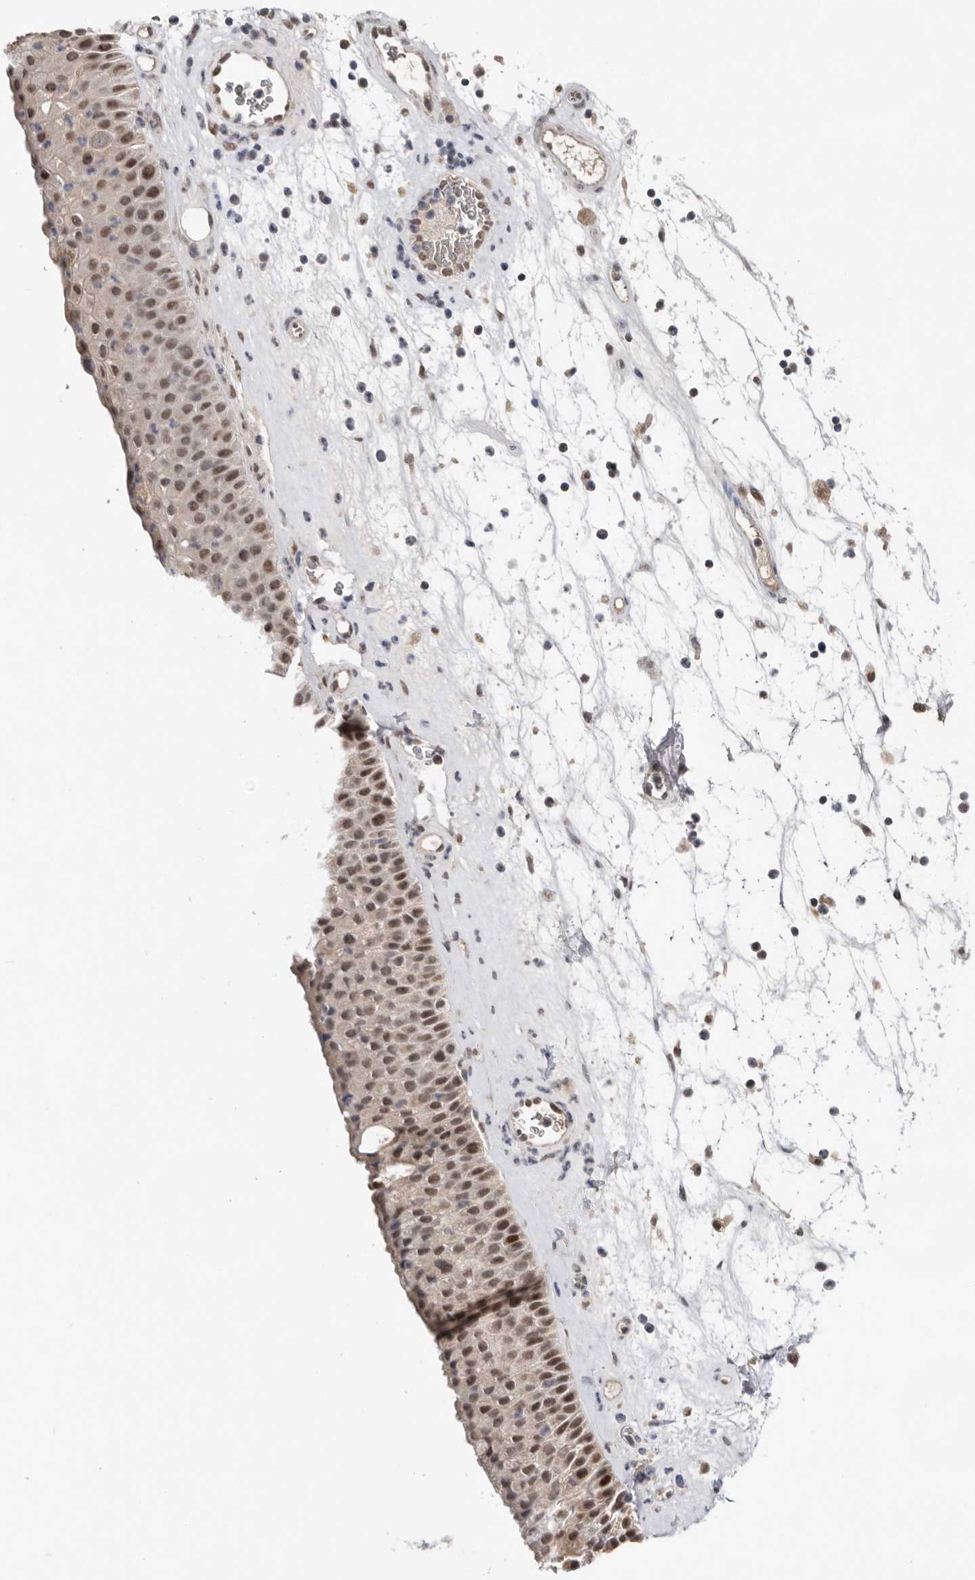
{"staining": {"intensity": "moderate", "quantity": ">75%", "location": "cytoplasmic/membranous,nuclear"}, "tissue": "nasopharynx", "cell_type": "Respiratory epithelial cells", "image_type": "normal", "snomed": [{"axis": "morphology", "description": "Normal tissue, NOS"}, {"axis": "topography", "description": "Nasopharynx"}], "caption": "An IHC histopathology image of normal tissue is shown. Protein staining in brown highlights moderate cytoplasmic/membranous,nuclear positivity in nasopharynx within respiratory epithelial cells.", "gene": "BRCA2", "patient": {"sex": "male", "age": 64}}